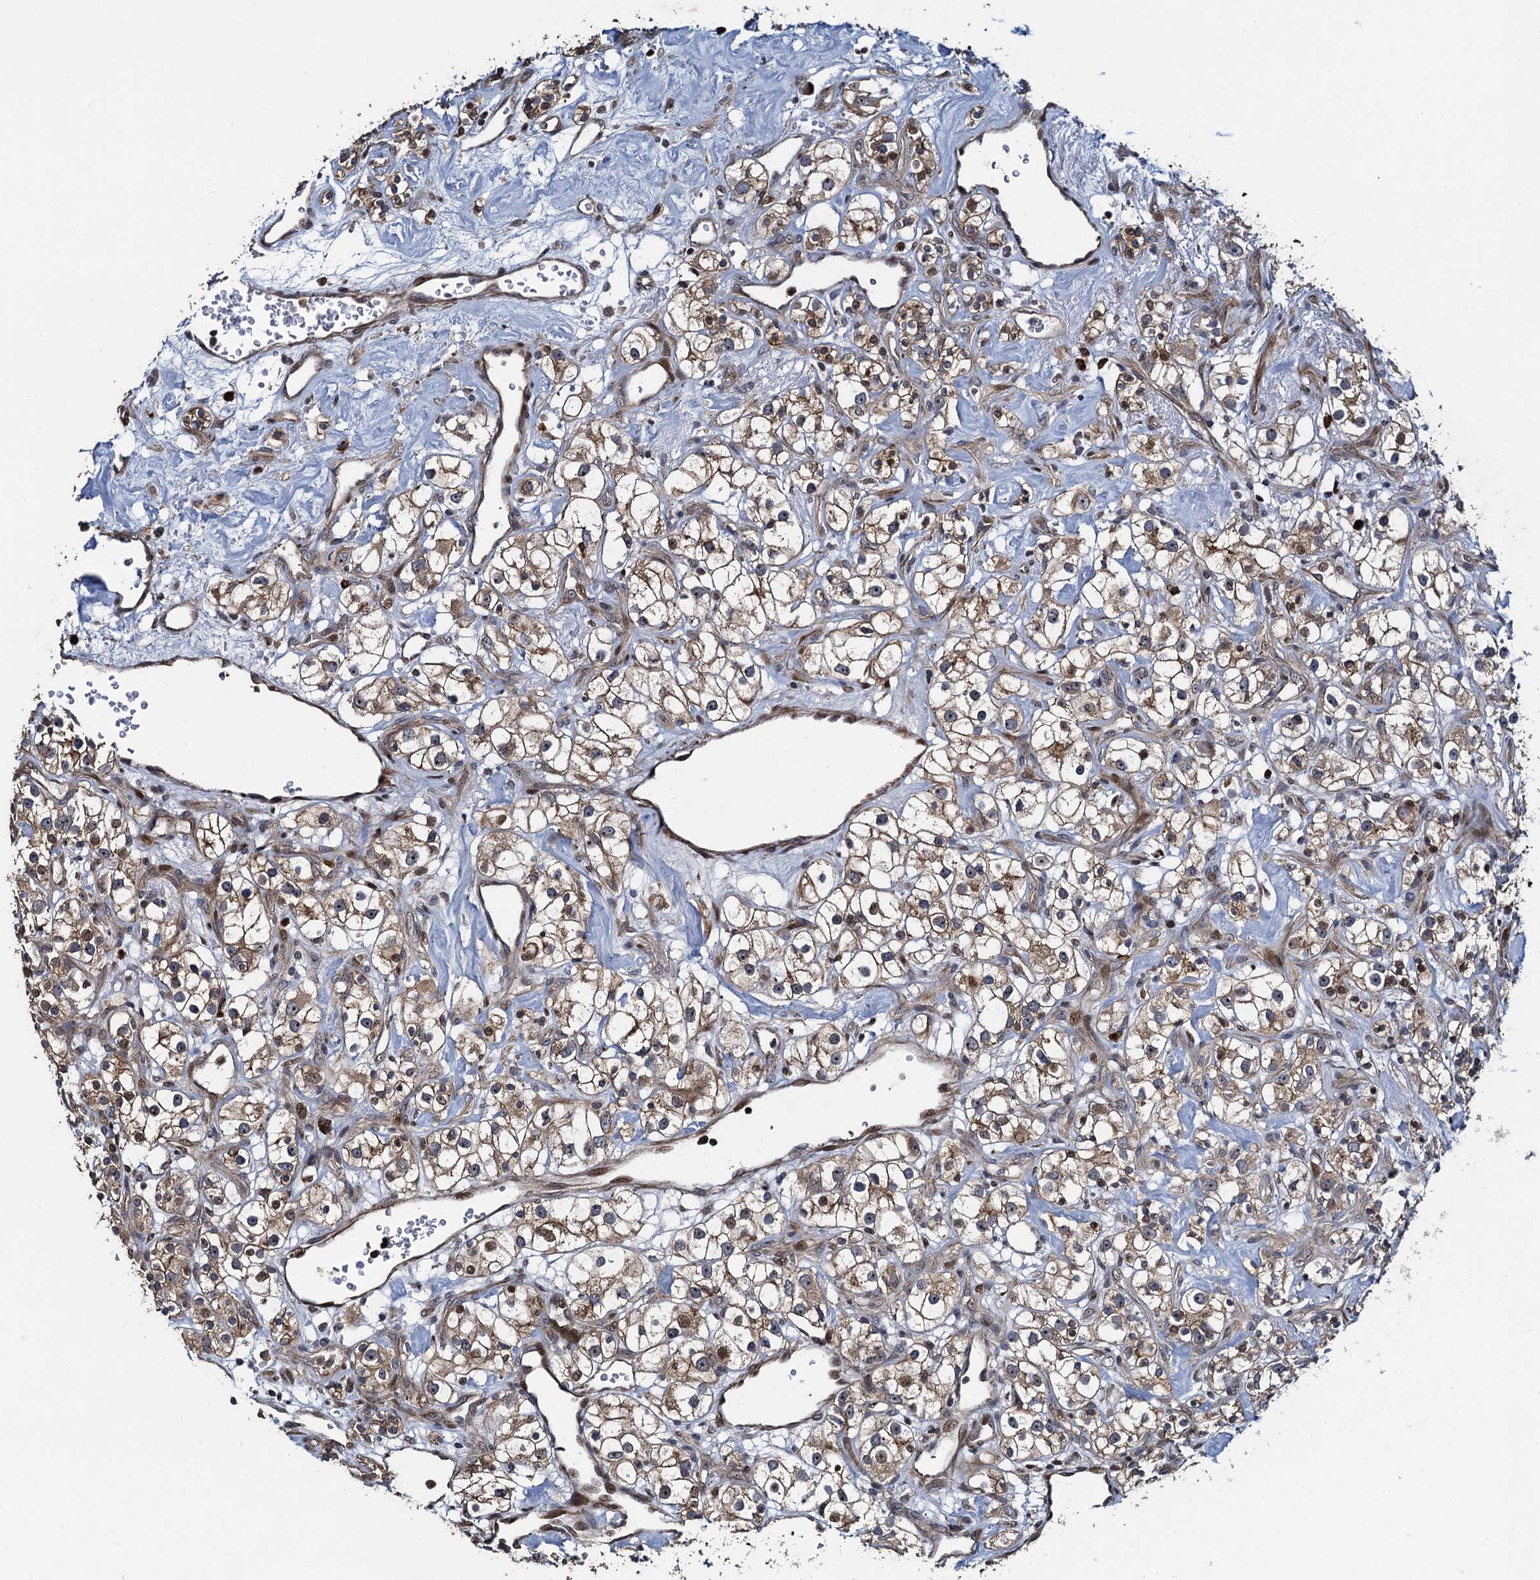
{"staining": {"intensity": "moderate", "quantity": ">75%", "location": "cytoplasmic/membranous,nuclear"}, "tissue": "renal cancer", "cell_type": "Tumor cells", "image_type": "cancer", "snomed": [{"axis": "morphology", "description": "Adenocarcinoma, NOS"}, {"axis": "topography", "description": "Kidney"}], "caption": "Protein staining of adenocarcinoma (renal) tissue displays moderate cytoplasmic/membranous and nuclear staining in approximately >75% of tumor cells.", "gene": "ATOSA", "patient": {"sex": "male", "age": 77}}